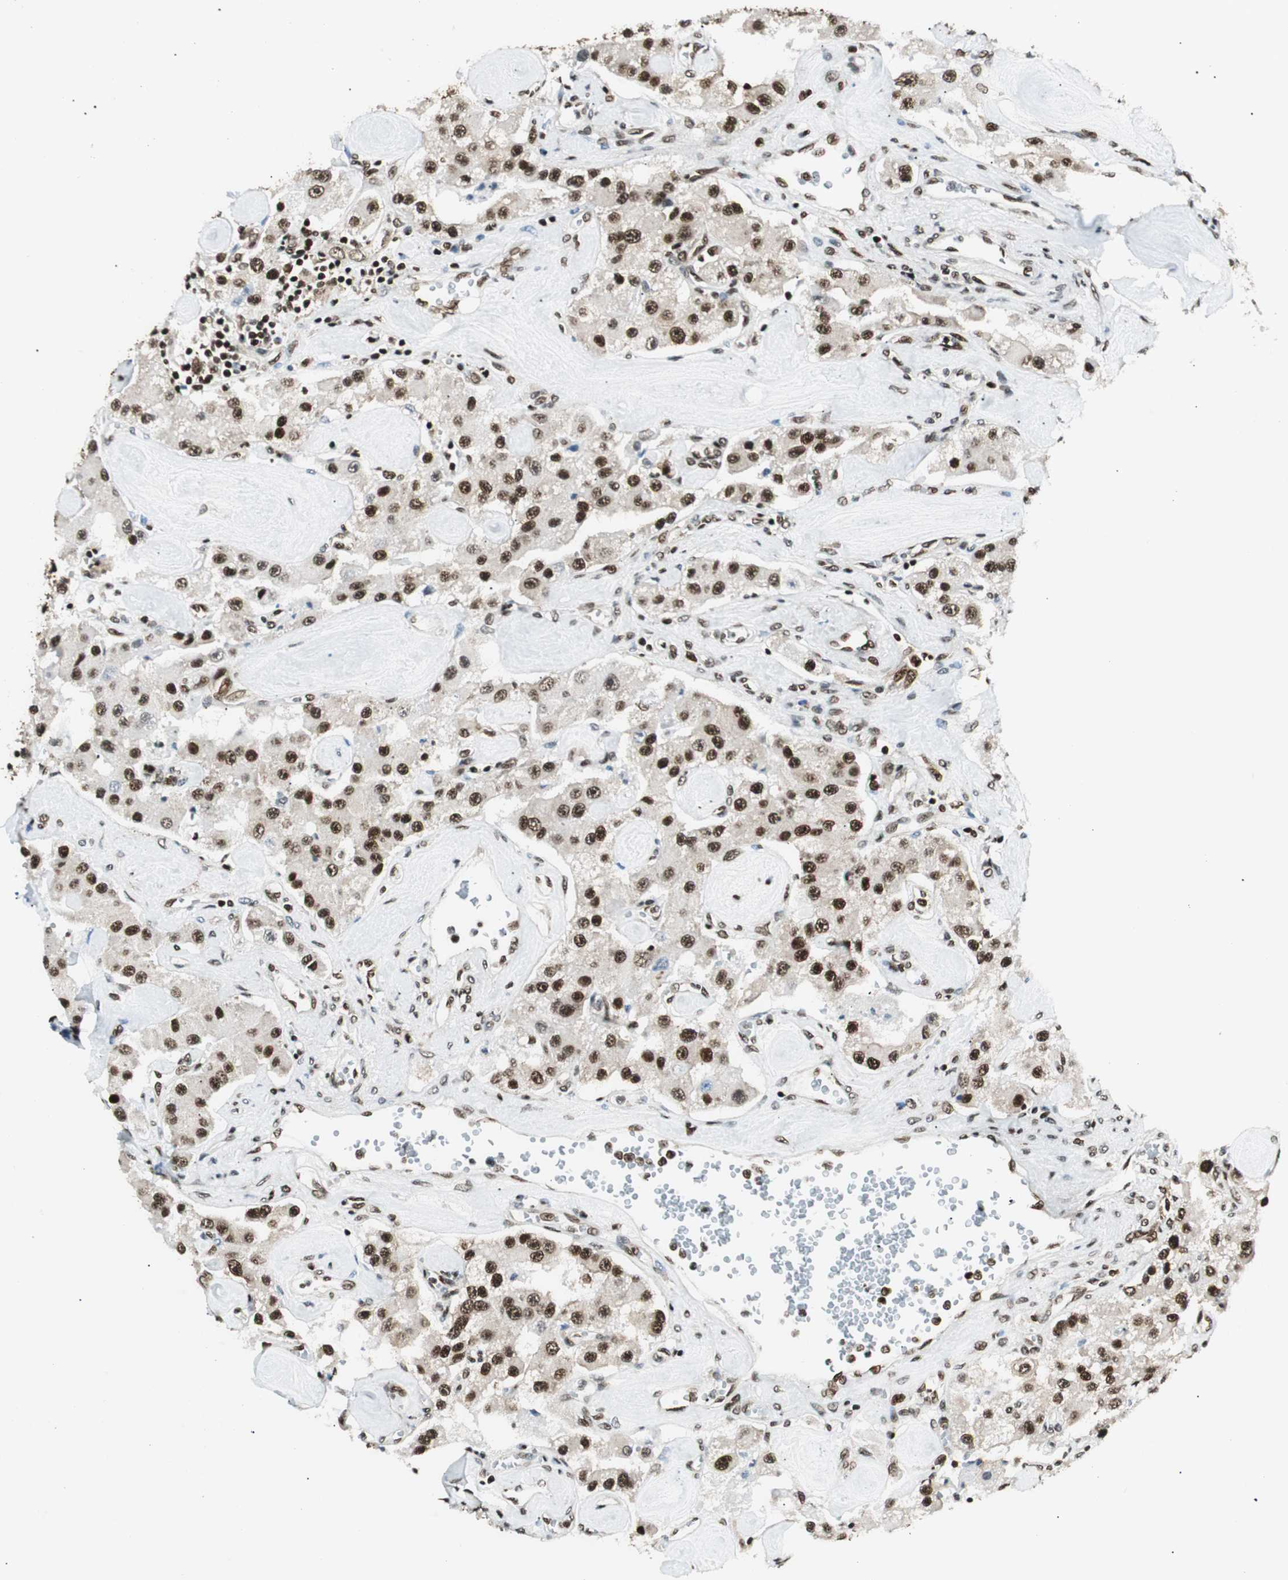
{"staining": {"intensity": "strong", "quantity": ">75%", "location": "nuclear"}, "tissue": "carcinoid", "cell_type": "Tumor cells", "image_type": "cancer", "snomed": [{"axis": "morphology", "description": "Carcinoid, malignant, NOS"}, {"axis": "topography", "description": "Pancreas"}], "caption": "Protein staining demonstrates strong nuclear staining in about >75% of tumor cells in carcinoid.", "gene": "EWSR1", "patient": {"sex": "male", "age": 41}}